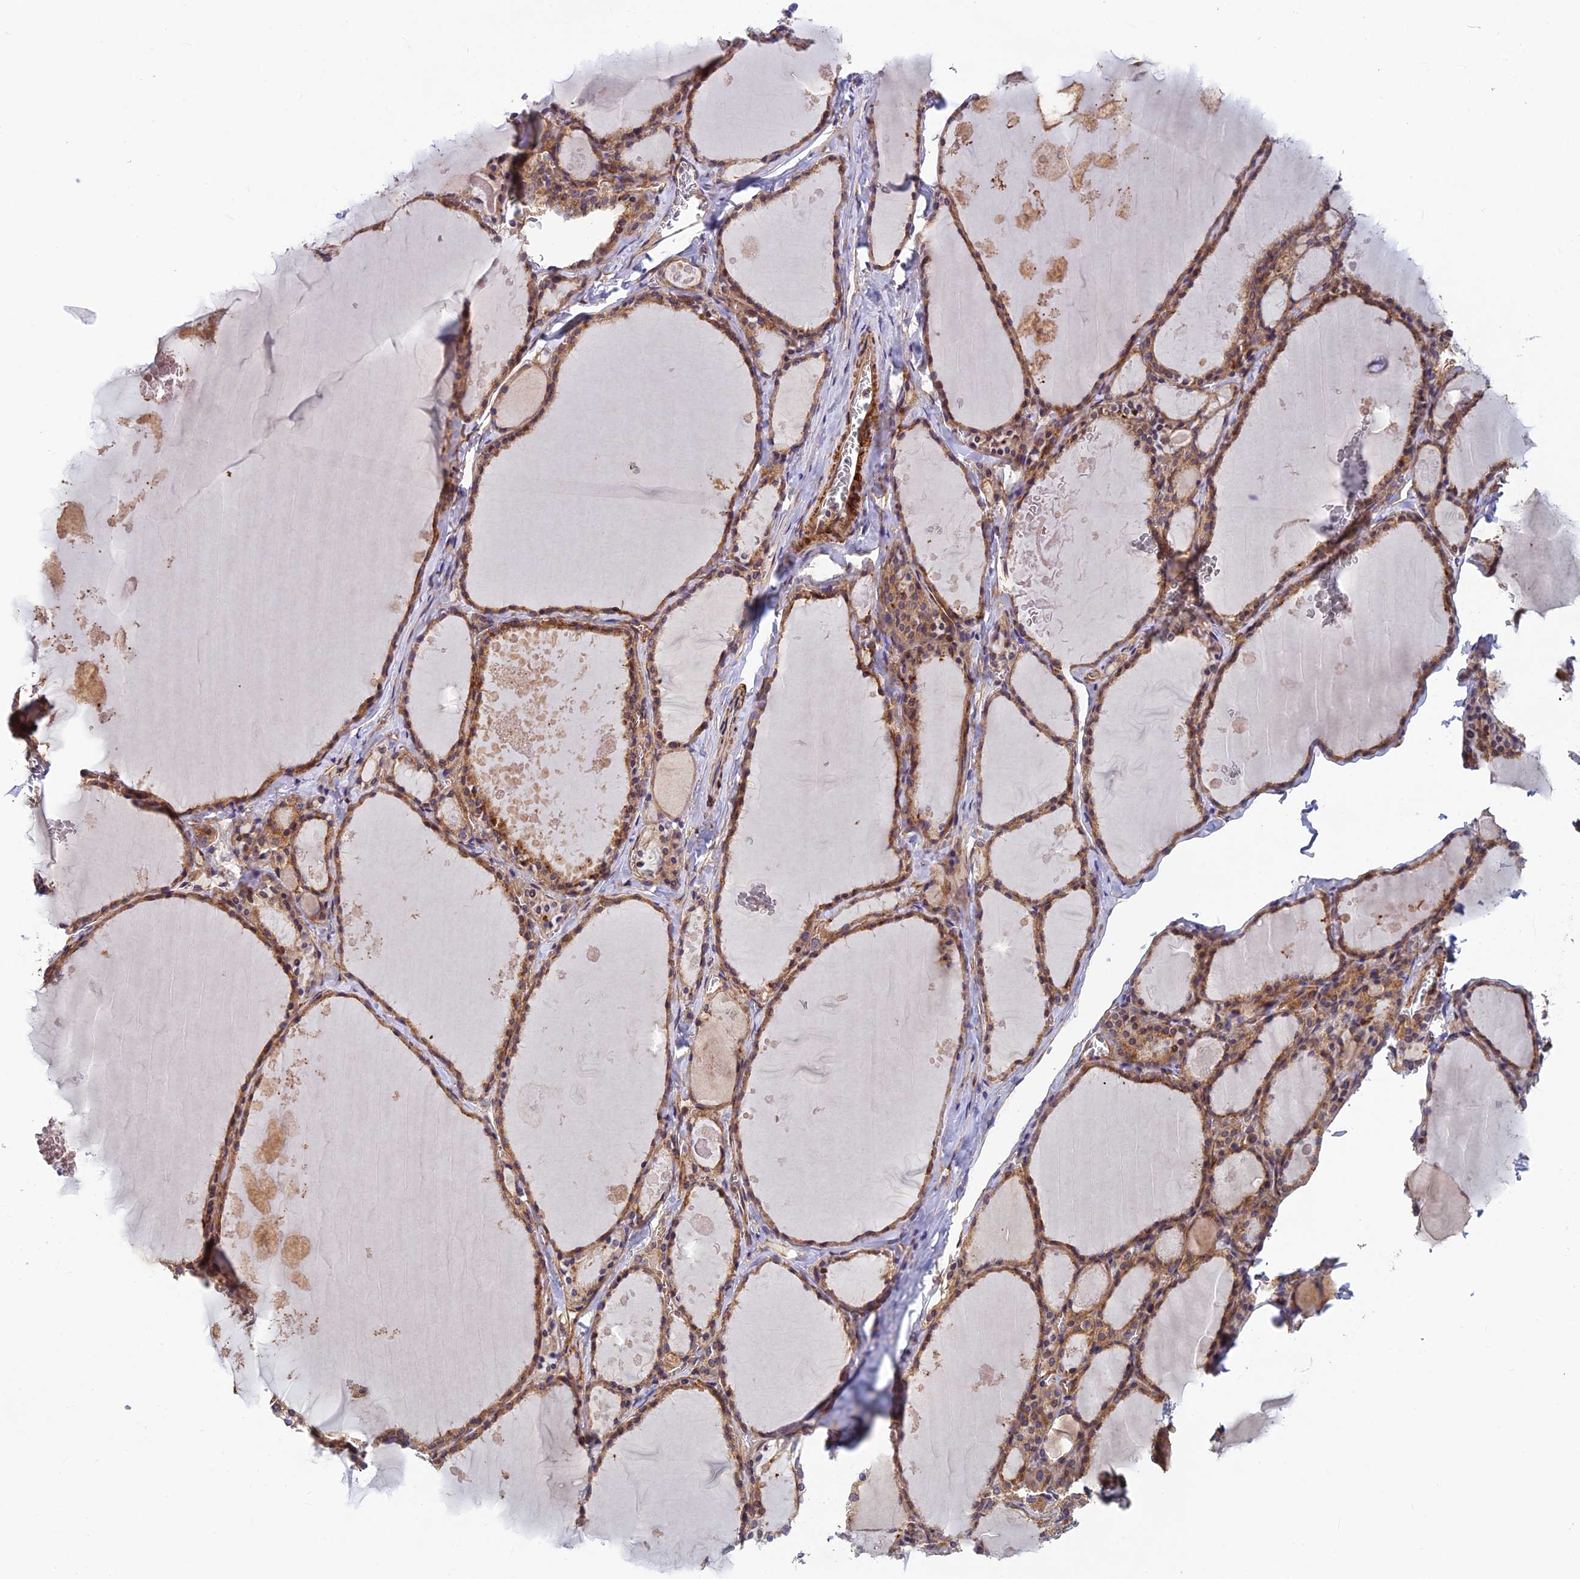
{"staining": {"intensity": "moderate", "quantity": ">75%", "location": "cytoplasmic/membranous"}, "tissue": "thyroid gland", "cell_type": "Glandular cells", "image_type": "normal", "snomed": [{"axis": "morphology", "description": "Normal tissue, NOS"}, {"axis": "topography", "description": "Thyroid gland"}], "caption": "Moderate cytoplasmic/membranous positivity for a protein is seen in approximately >75% of glandular cells of benign thyroid gland using IHC.", "gene": "ADAMTS15", "patient": {"sex": "male", "age": 56}}